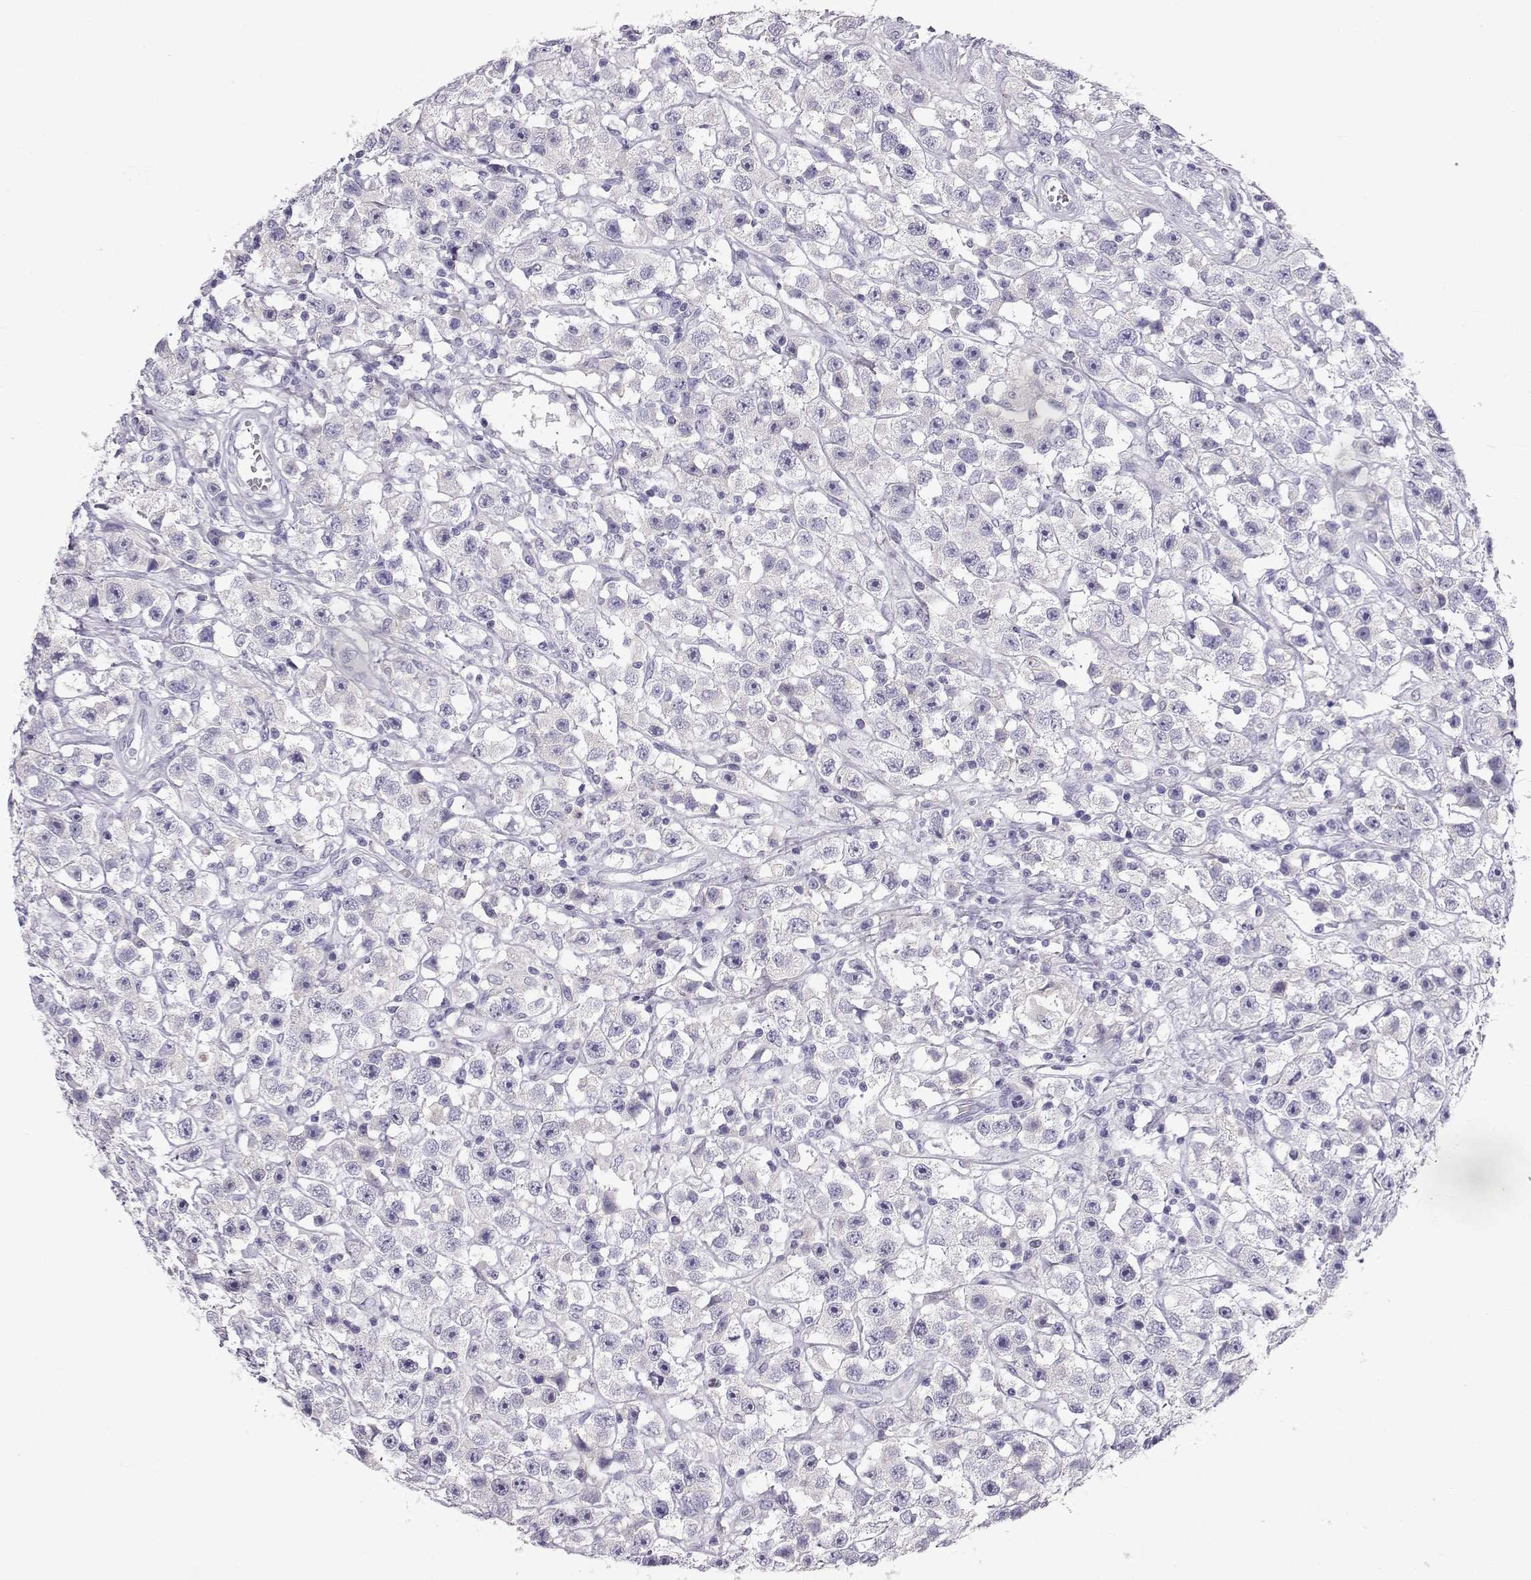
{"staining": {"intensity": "negative", "quantity": "none", "location": "none"}, "tissue": "testis cancer", "cell_type": "Tumor cells", "image_type": "cancer", "snomed": [{"axis": "morphology", "description": "Seminoma, NOS"}, {"axis": "topography", "description": "Testis"}], "caption": "DAB immunohistochemical staining of human testis cancer exhibits no significant positivity in tumor cells. (Brightfield microscopy of DAB immunohistochemistry at high magnification).", "gene": "GPR26", "patient": {"sex": "male", "age": 45}}